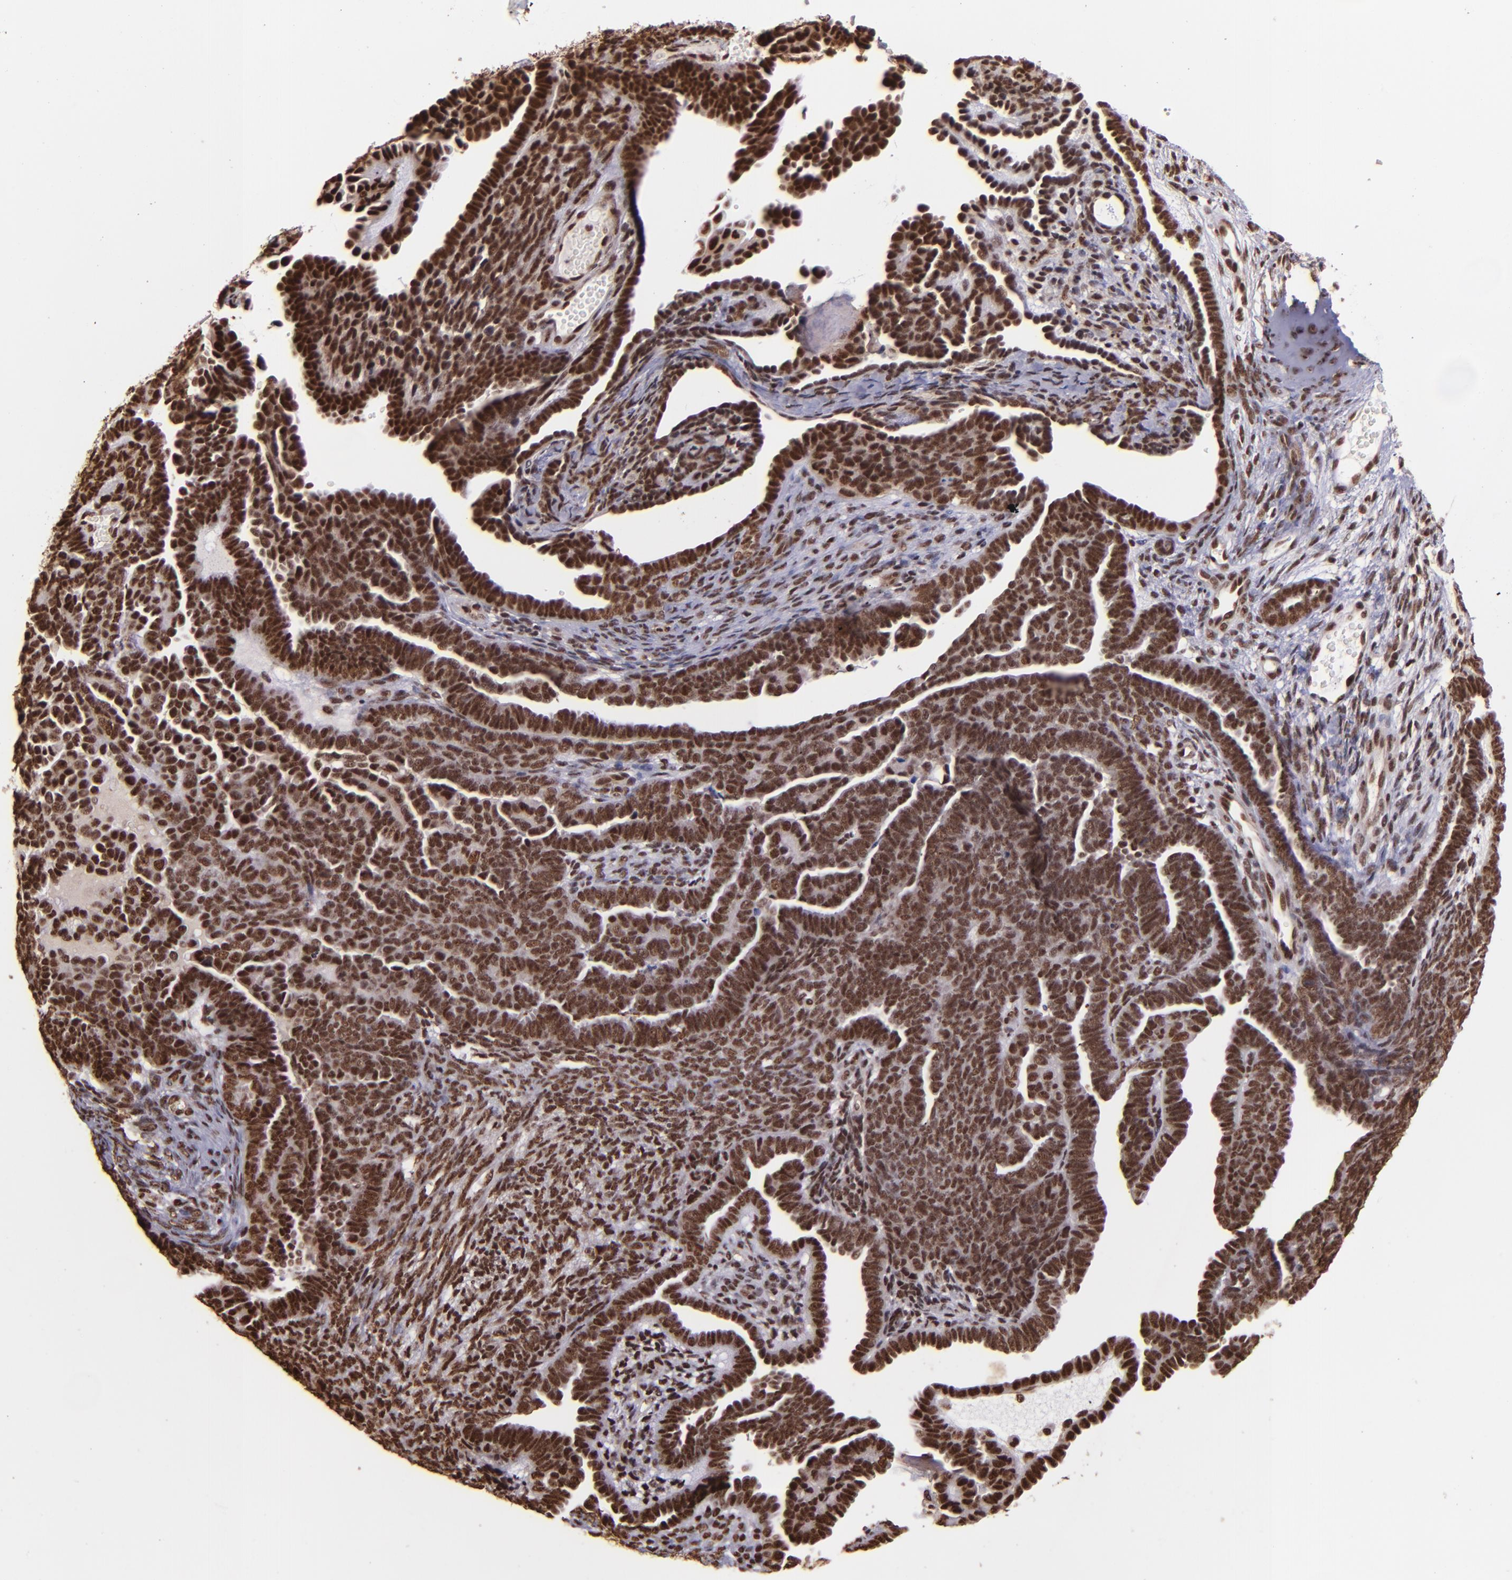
{"staining": {"intensity": "strong", "quantity": ">75%", "location": "nuclear"}, "tissue": "endometrial cancer", "cell_type": "Tumor cells", "image_type": "cancer", "snomed": [{"axis": "morphology", "description": "Neoplasm, malignant, NOS"}, {"axis": "topography", "description": "Endometrium"}], "caption": "Immunohistochemical staining of human neoplasm (malignant) (endometrial) displays strong nuclear protein positivity in approximately >75% of tumor cells.", "gene": "PQBP1", "patient": {"sex": "female", "age": 74}}